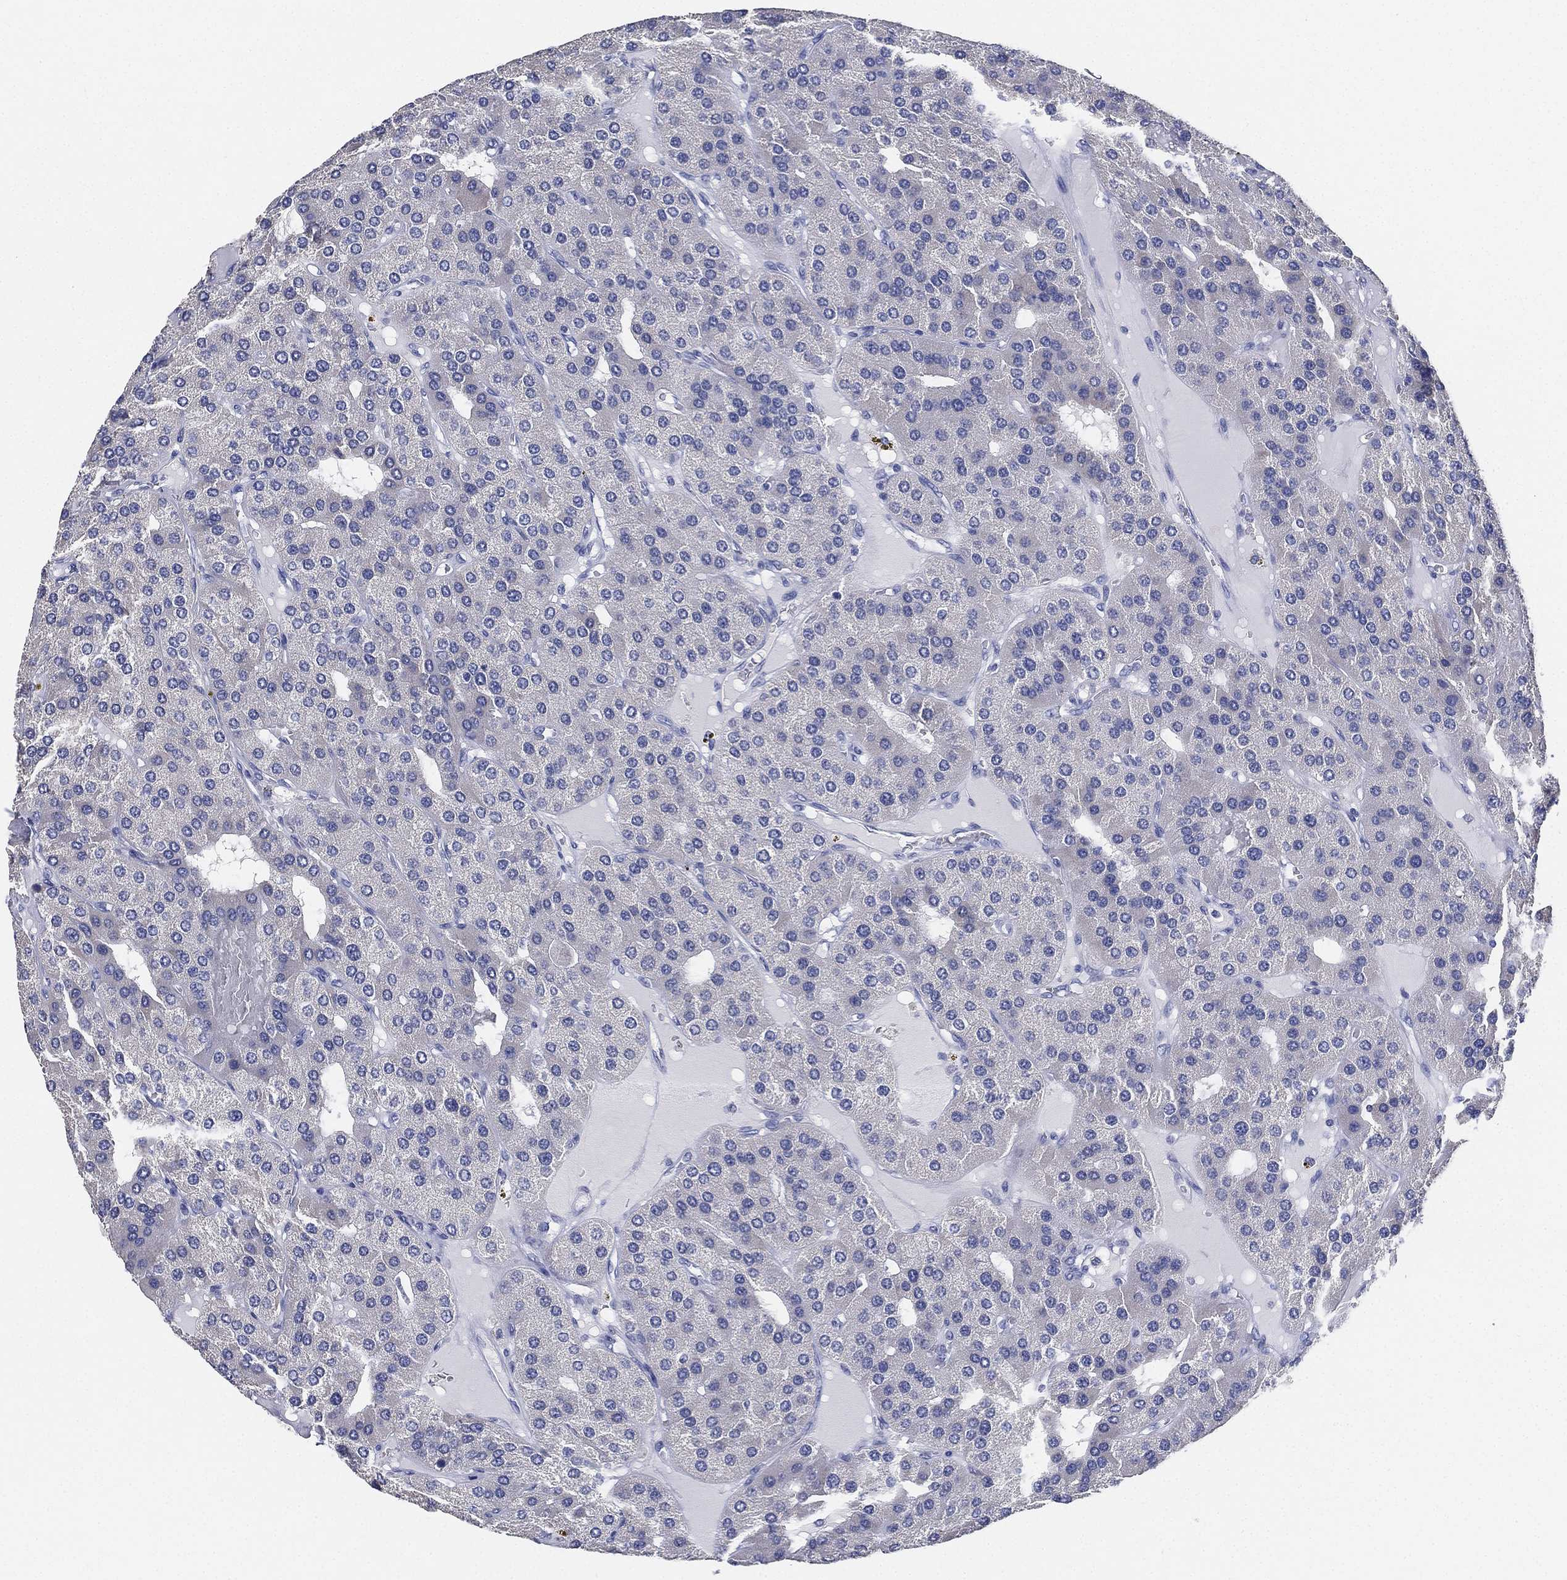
{"staining": {"intensity": "negative", "quantity": "none", "location": "none"}, "tissue": "parathyroid gland", "cell_type": "Glandular cells", "image_type": "normal", "snomed": [{"axis": "morphology", "description": "Normal tissue, NOS"}, {"axis": "morphology", "description": "Adenoma, NOS"}, {"axis": "topography", "description": "Parathyroid gland"}], "caption": "Glandular cells show no significant protein expression in unremarkable parathyroid gland. The staining is performed using DAB brown chromogen with nuclei counter-stained in using hematoxylin.", "gene": "IYD", "patient": {"sex": "female", "age": 86}}